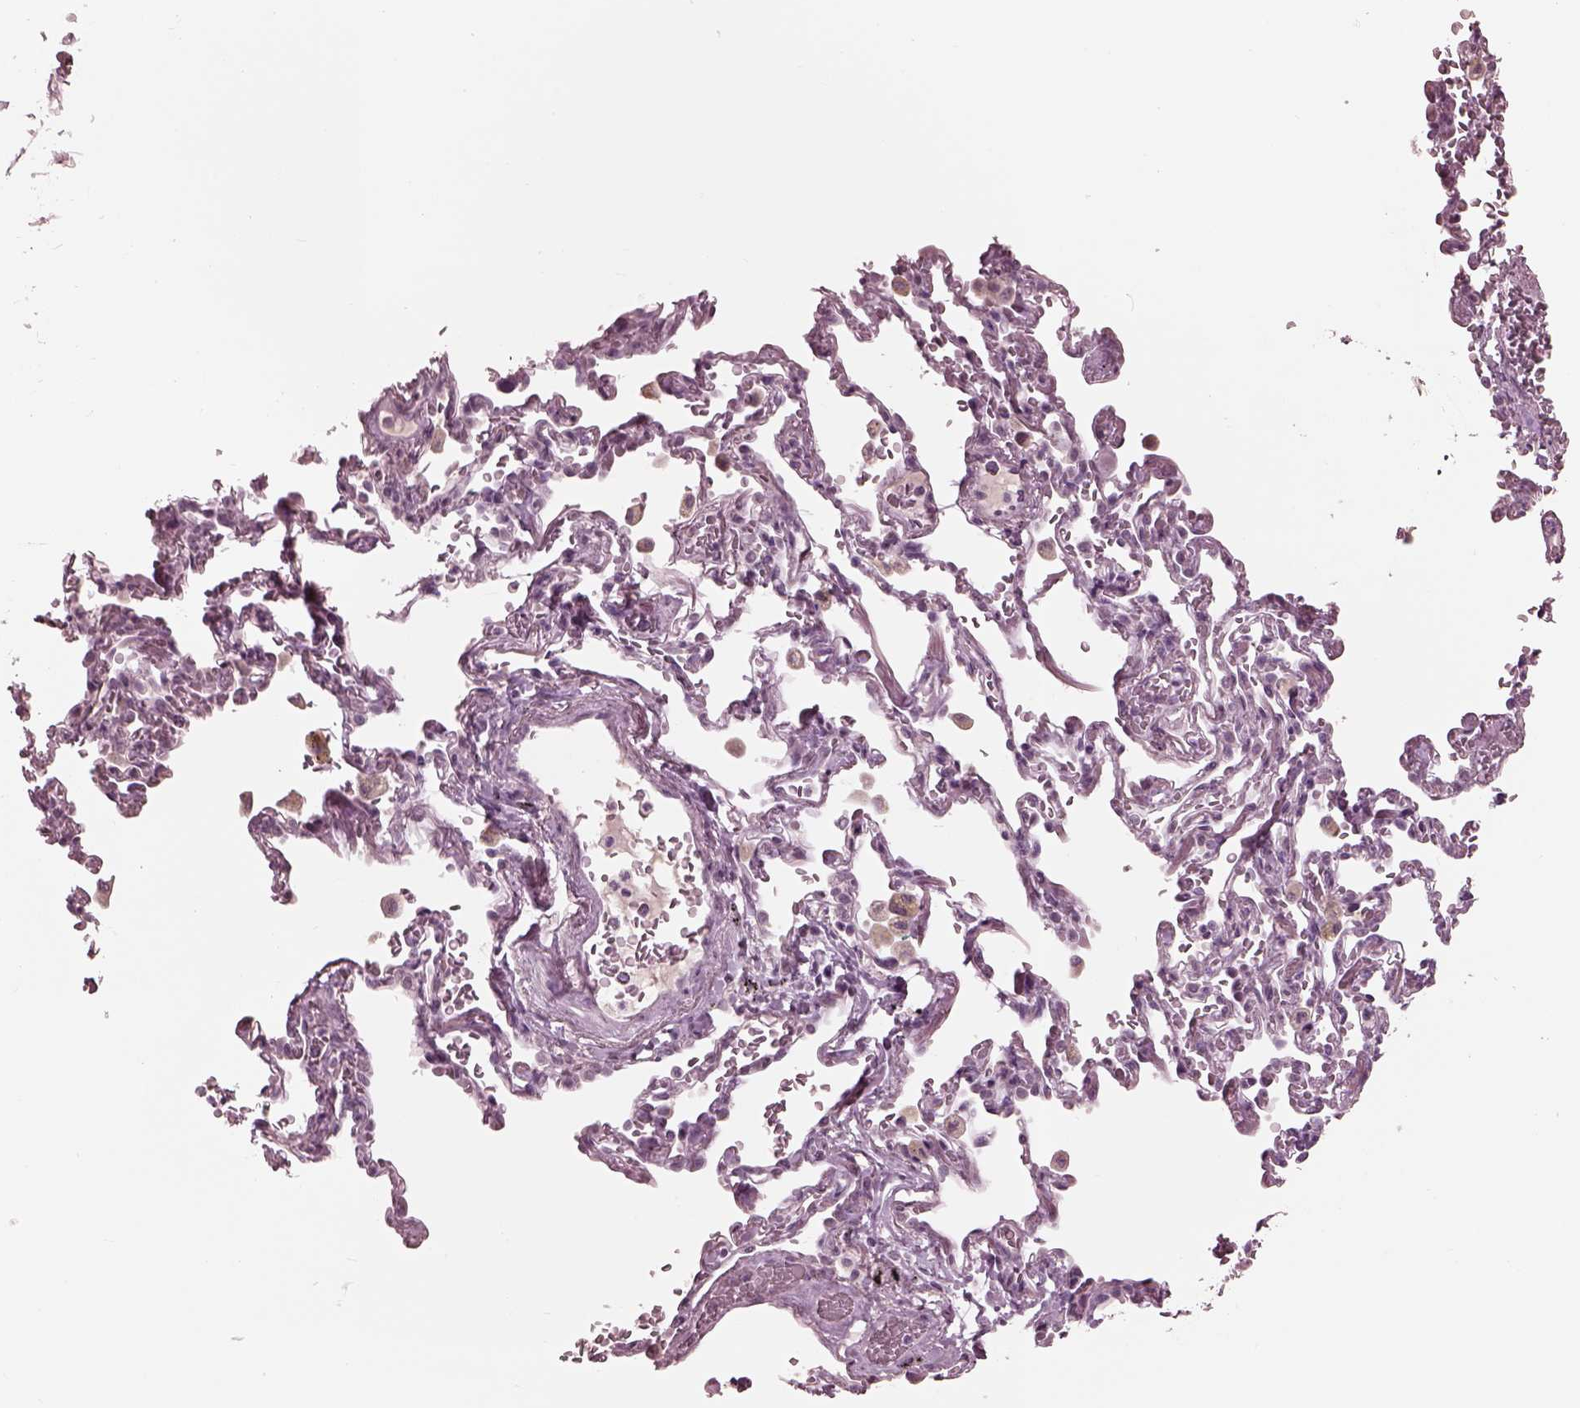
{"staining": {"intensity": "negative", "quantity": "none", "location": "none"}, "tissue": "adipose tissue", "cell_type": "Adipocytes", "image_type": "normal", "snomed": [{"axis": "morphology", "description": "Normal tissue, NOS"}, {"axis": "topography", "description": "Cartilage tissue"}, {"axis": "topography", "description": "Bronchus"}, {"axis": "topography", "description": "Peripheral nerve tissue"}], "caption": "Immunohistochemical staining of benign adipose tissue displays no significant positivity in adipocytes.", "gene": "GARIN4", "patient": {"sex": "male", "age": 67}}